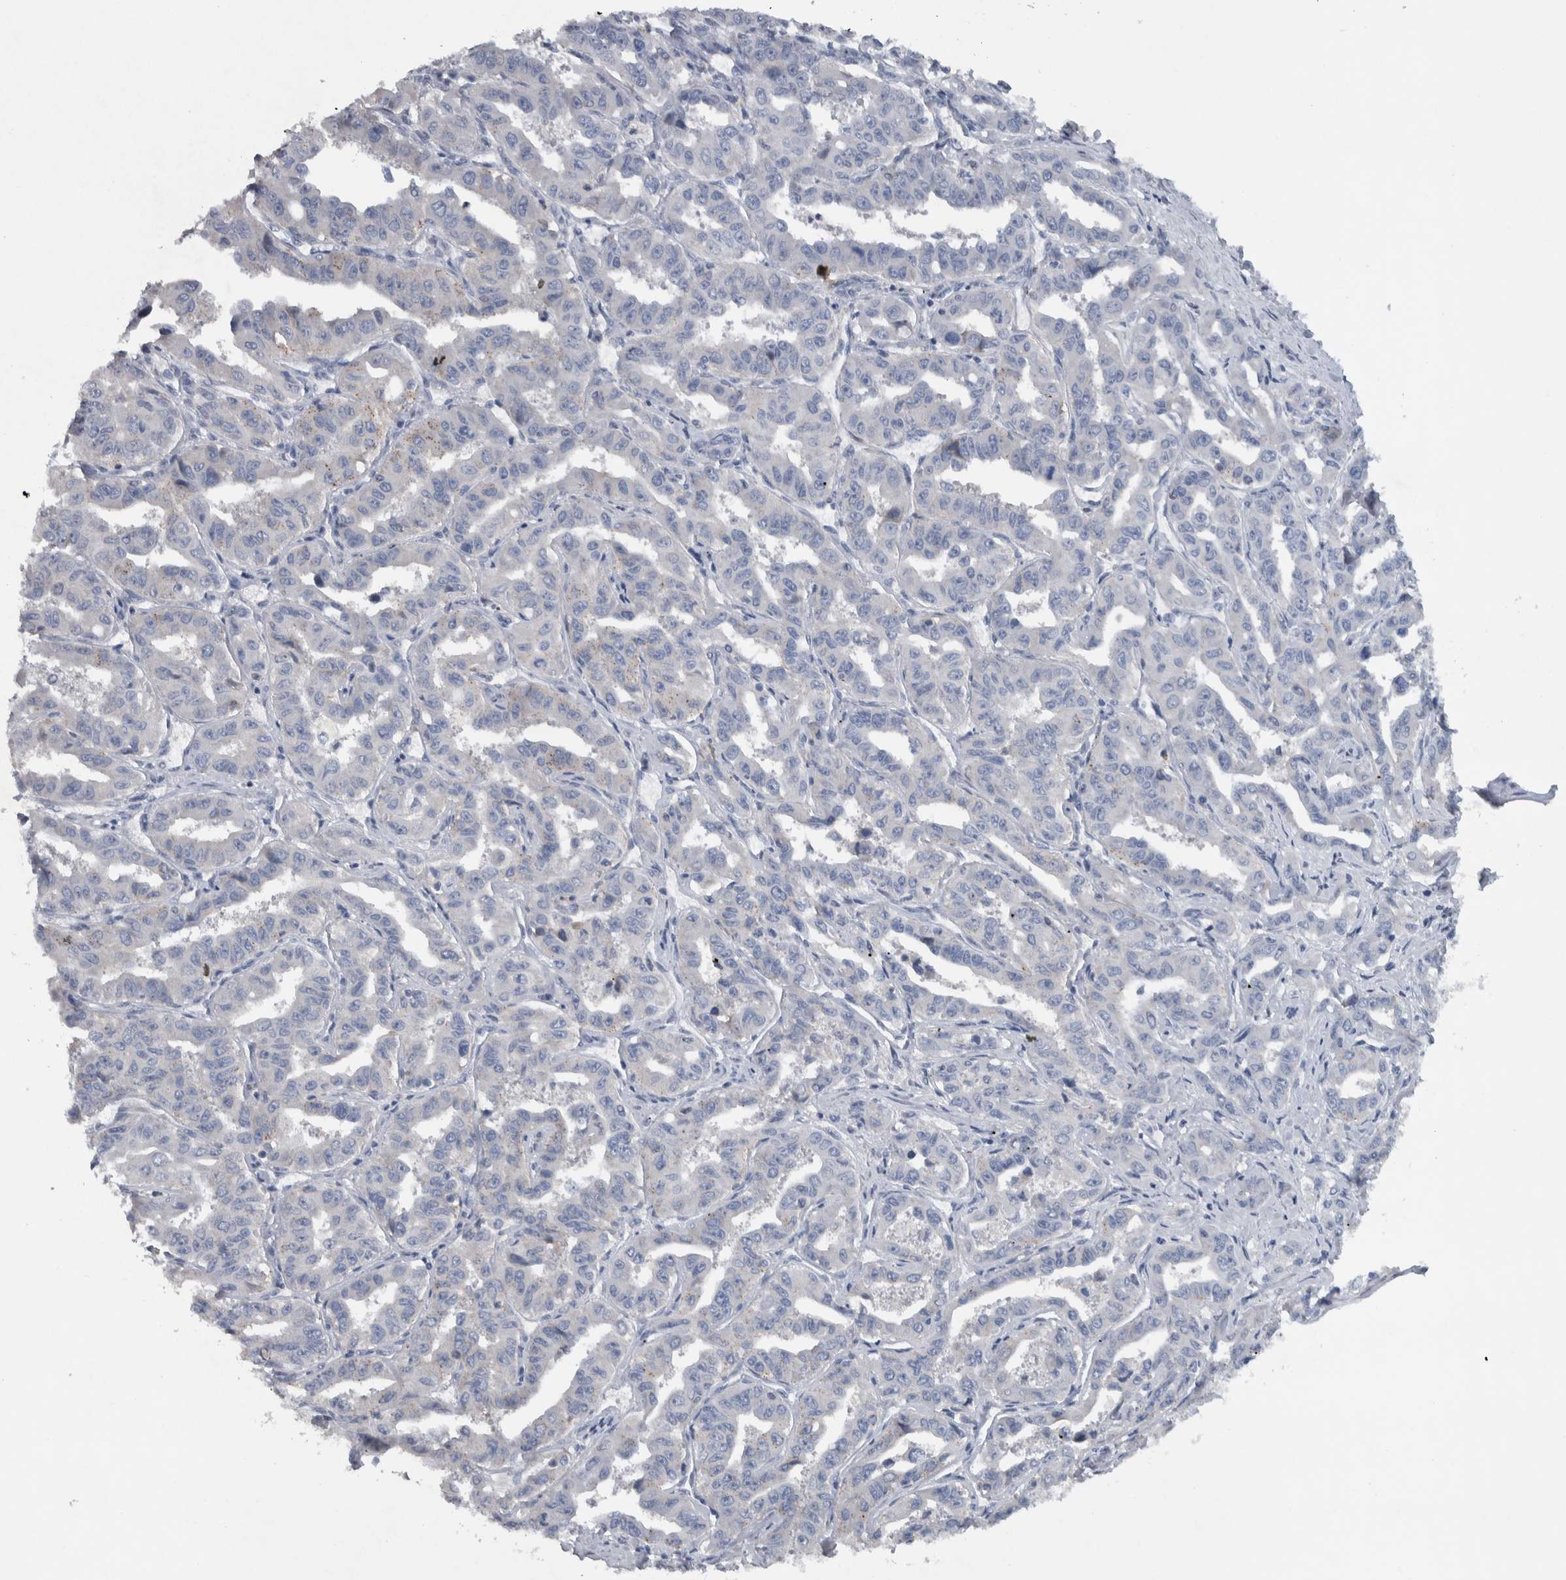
{"staining": {"intensity": "negative", "quantity": "none", "location": "none"}, "tissue": "liver cancer", "cell_type": "Tumor cells", "image_type": "cancer", "snomed": [{"axis": "morphology", "description": "Cholangiocarcinoma"}, {"axis": "topography", "description": "Liver"}], "caption": "IHC of liver cholangiocarcinoma shows no positivity in tumor cells.", "gene": "NT5C2", "patient": {"sex": "male", "age": 59}}